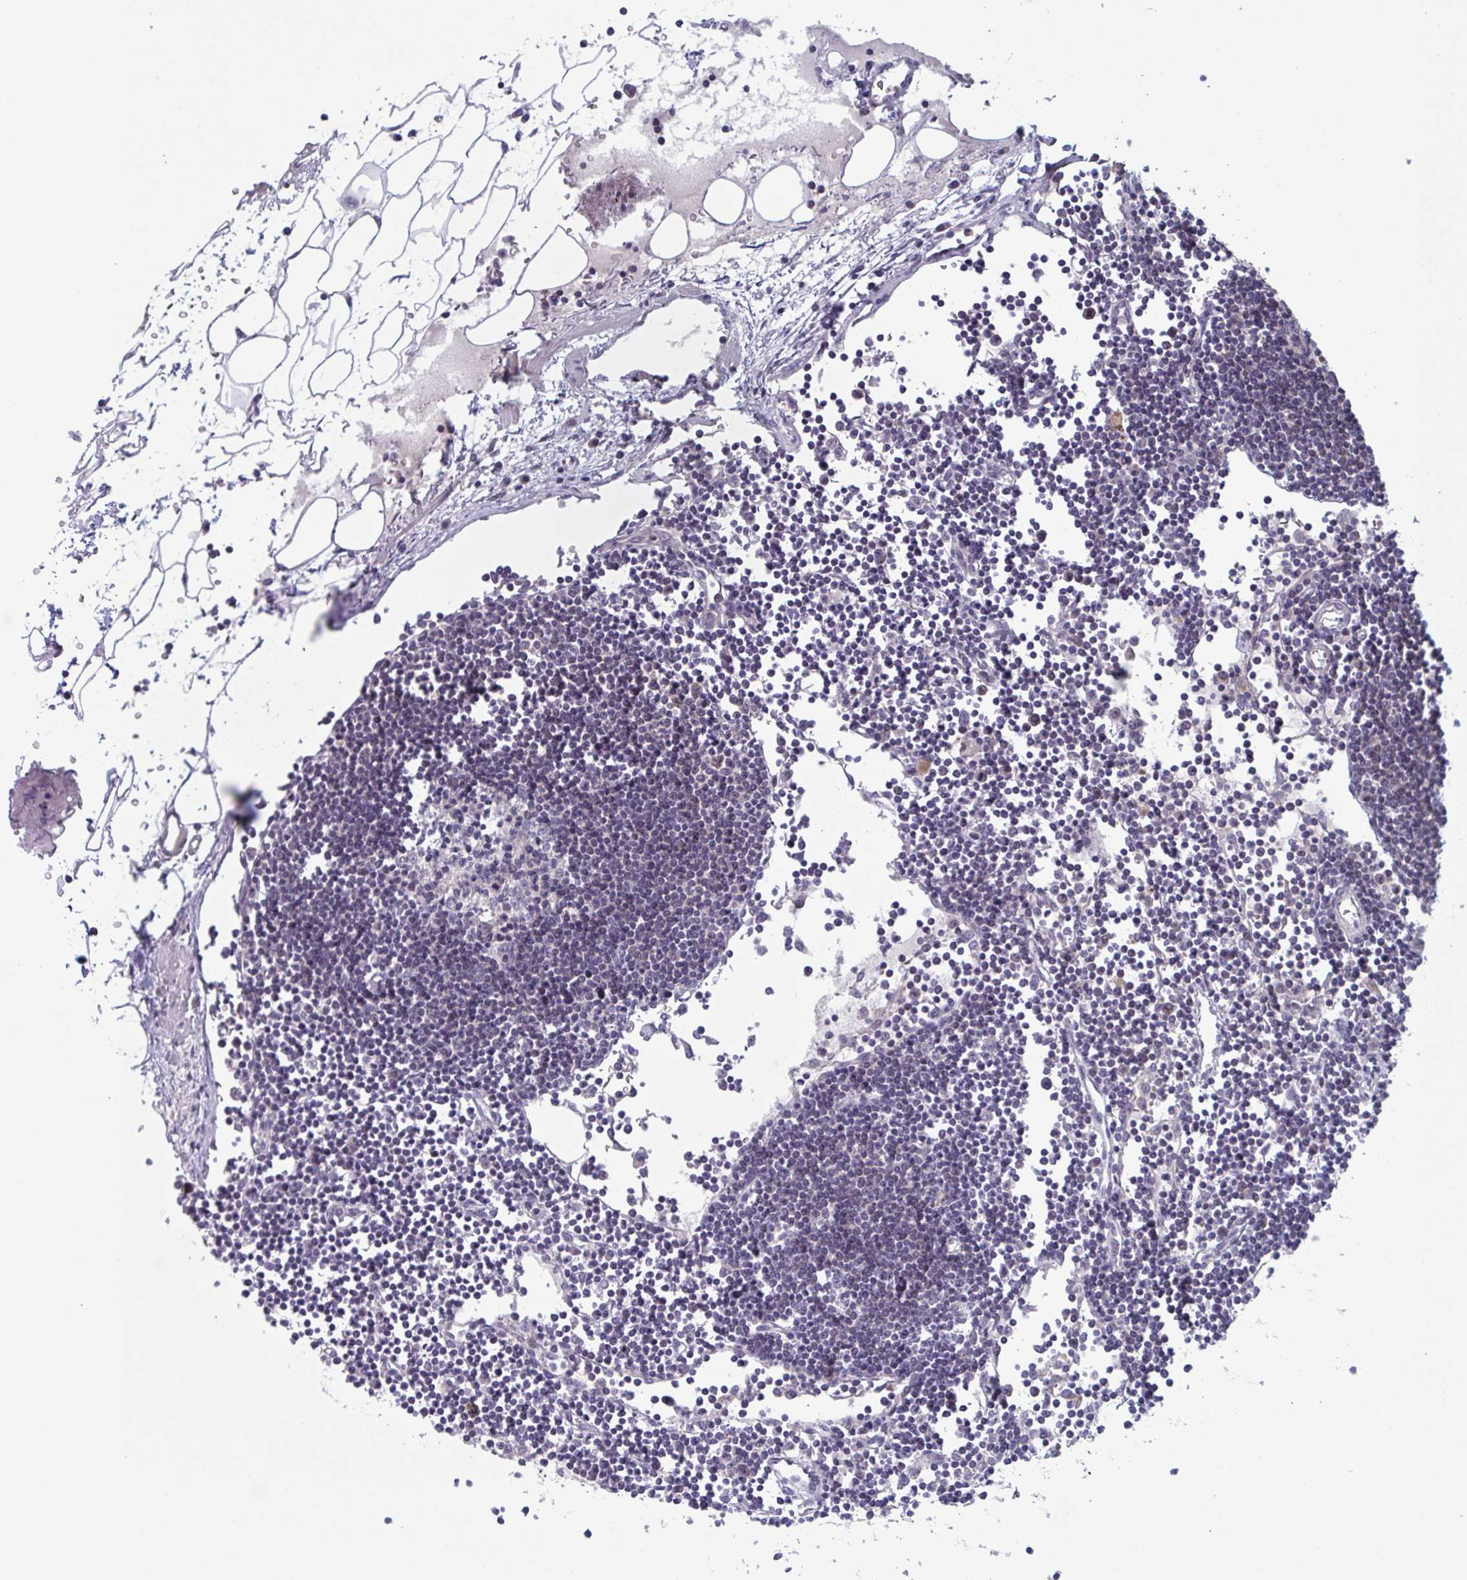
{"staining": {"intensity": "negative", "quantity": "none", "location": "none"}, "tissue": "lymph node", "cell_type": "Germinal center cells", "image_type": "normal", "snomed": [{"axis": "morphology", "description": "Normal tissue, NOS"}, {"axis": "topography", "description": "Lymph node"}], "caption": "Immunohistochemical staining of unremarkable lymph node exhibits no significant staining in germinal center cells. (Immunohistochemistry, brightfield microscopy, high magnification).", "gene": "RIOK1", "patient": {"sex": "female", "age": 65}}